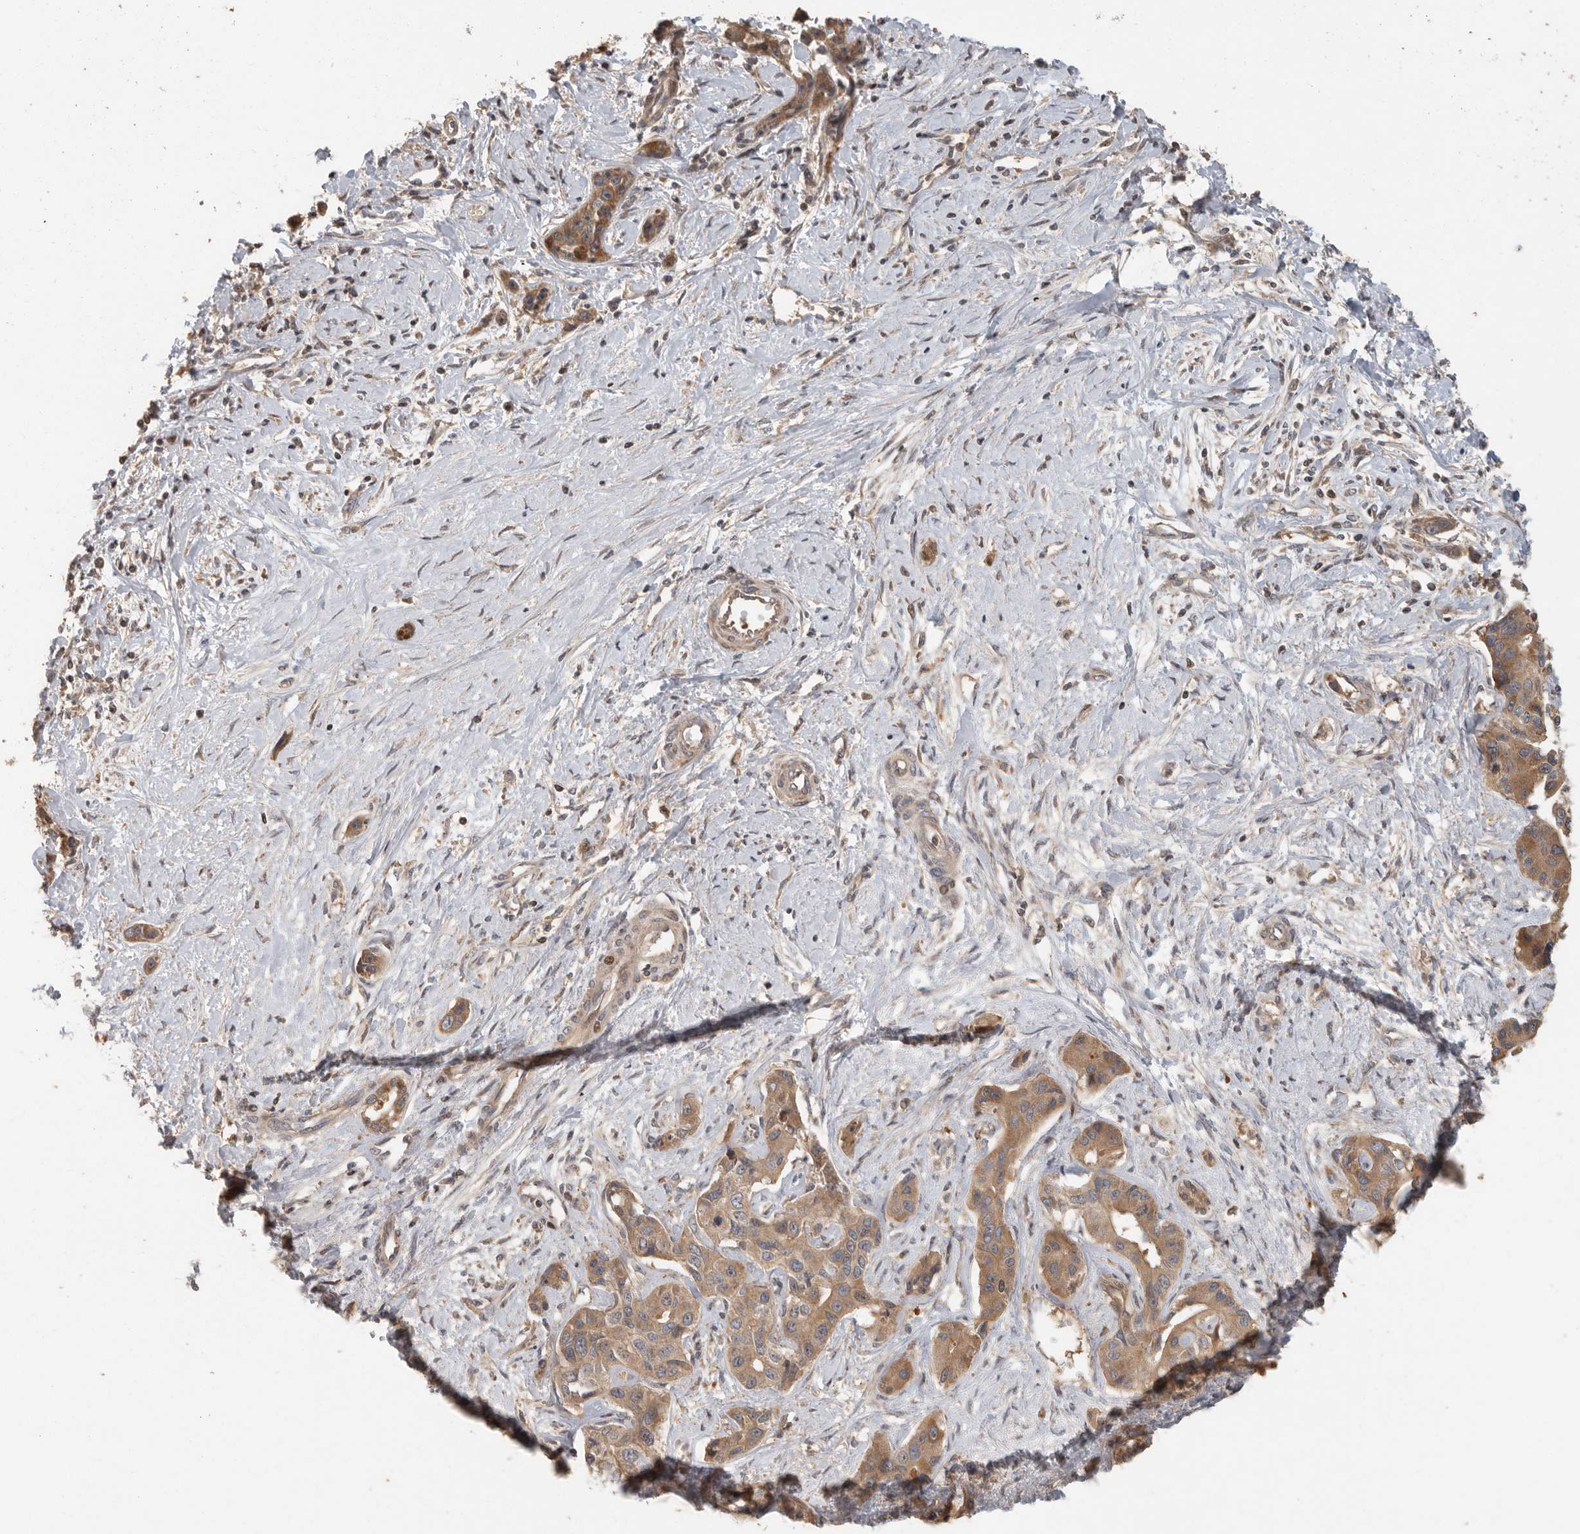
{"staining": {"intensity": "weak", "quantity": ">75%", "location": "cytoplasmic/membranous"}, "tissue": "liver cancer", "cell_type": "Tumor cells", "image_type": "cancer", "snomed": [{"axis": "morphology", "description": "Cholangiocarcinoma"}, {"axis": "topography", "description": "Liver"}], "caption": "DAB (3,3'-diaminobenzidine) immunohistochemical staining of liver cancer exhibits weak cytoplasmic/membranous protein positivity in about >75% of tumor cells.", "gene": "SWT1", "patient": {"sex": "male", "age": 59}}